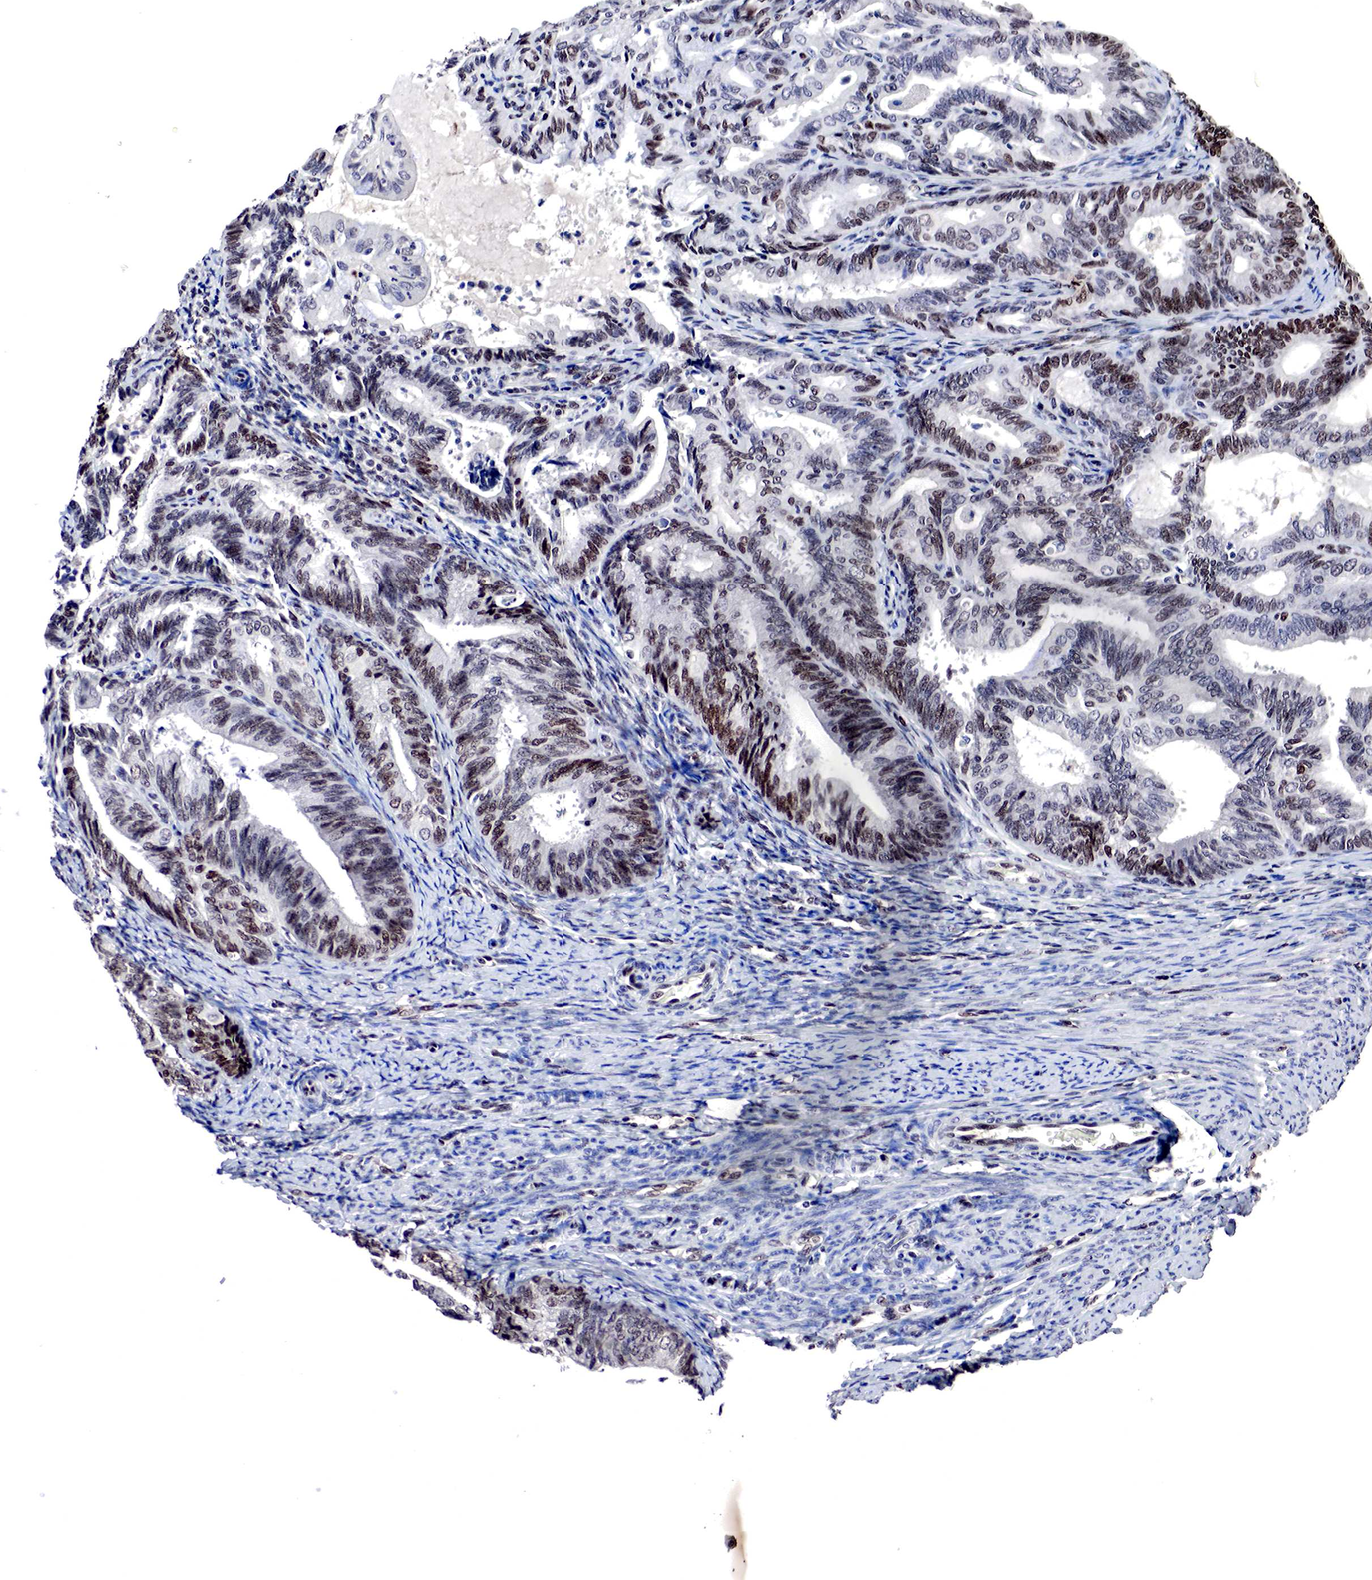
{"staining": {"intensity": "moderate", "quantity": "25%-75%", "location": "nuclear"}, "tissue": "endometrial cancer", "cell_type": "Tumor cells", "image_type": "cancer", "snomed": [{"axis": "morphology", "description": "Adenocarcinoma, NOS"}, {"axis": "topography", "description": "Endometrium"}], "caption": "Immunohistochemistry (IHC) histopathology image of neoplastic tissue: endometrial cancer stained using IHC reveals medium levels of moderate protein expression localized specifically in the nuclear of tumor cells, appearing as a nuclear brown color.", "gene": "DACH2", "patient": {"sex": "female", "age": 63}}